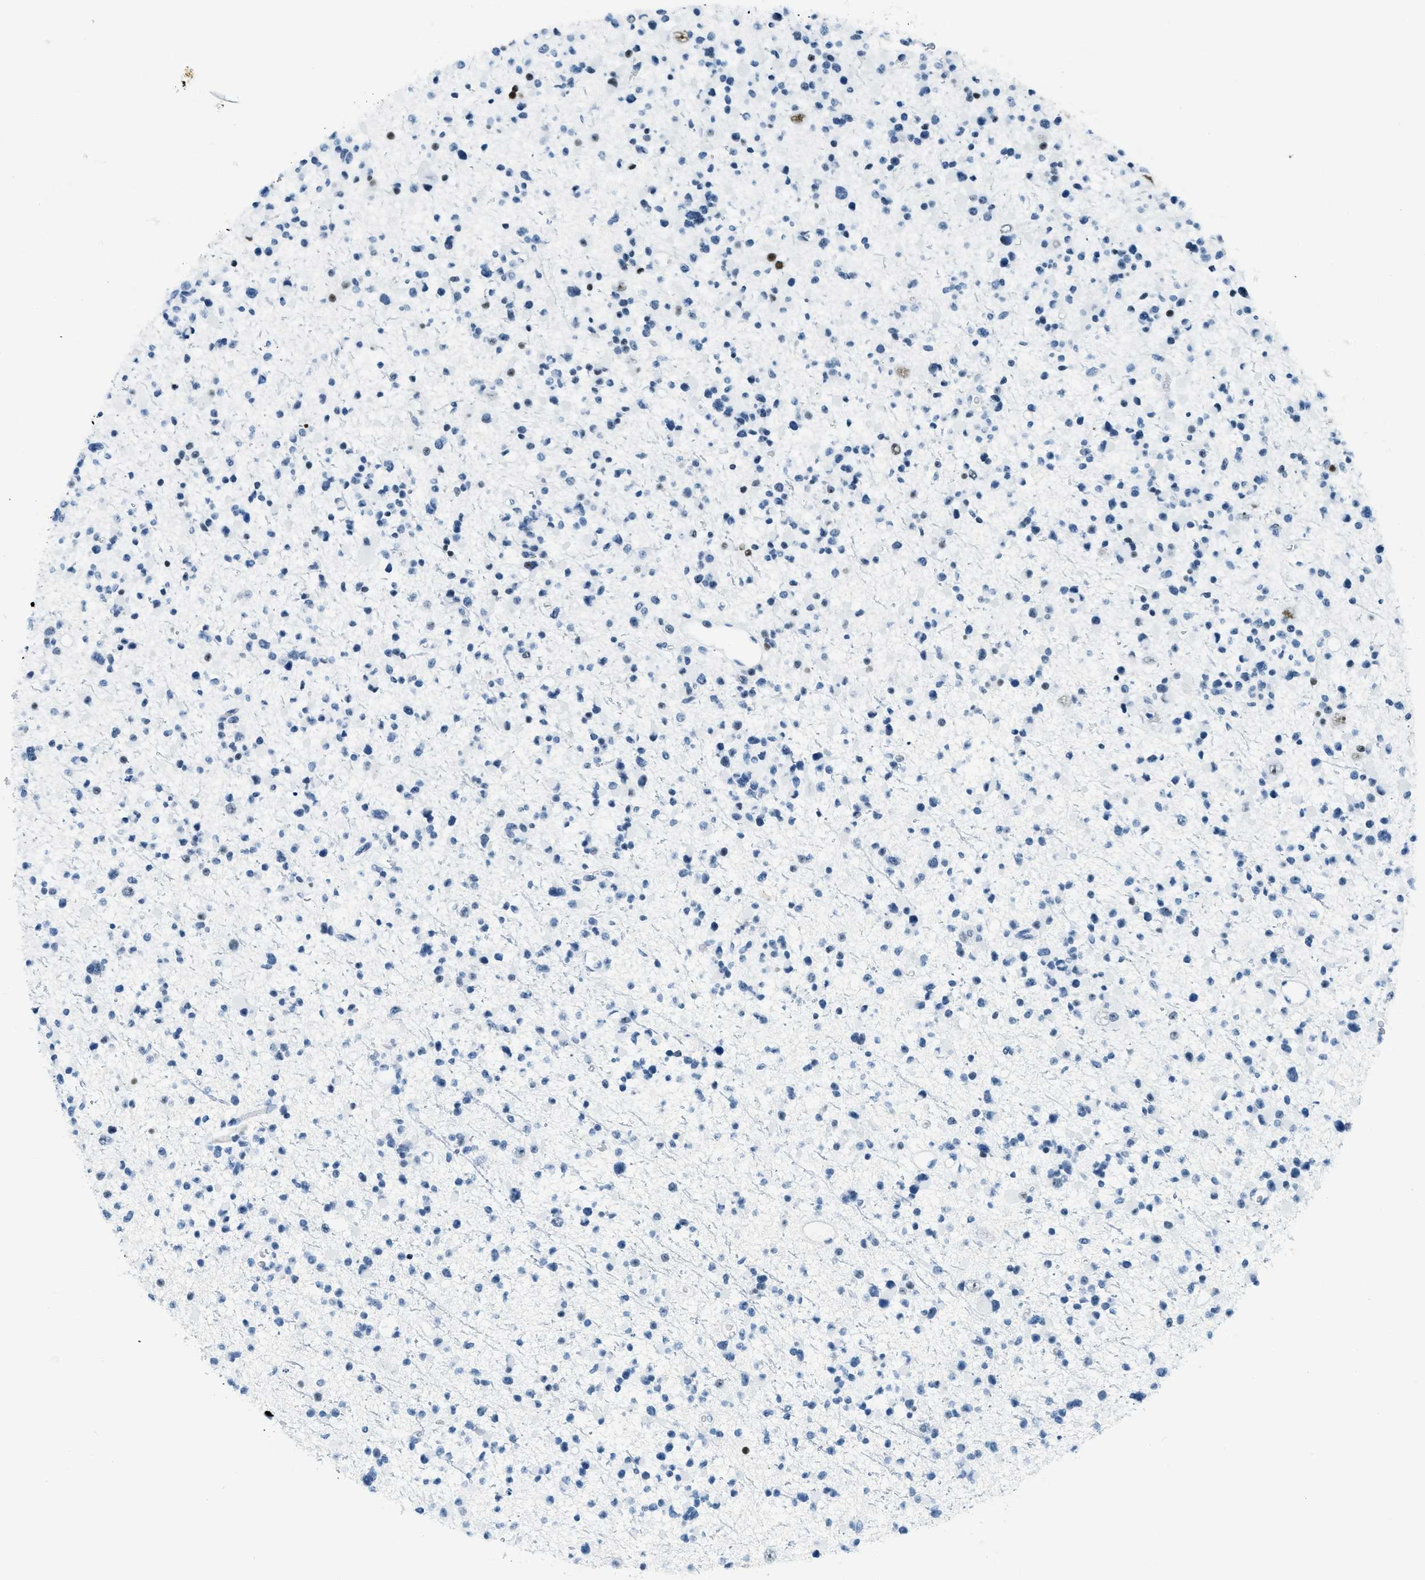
{"staining": {"intensity": "strong", "quantity": "<25%", "location": "nuclear"}, "tissue": "glioma", "cell_type": "Tumor cells", "image_type": "cancer", "snomed": [{"axis": "morphology", "description": "Glioma, malignant, Low grade"}, {"axis": "topography", "description": "Brain"}], "caption": "IHC (DAB (3,3'-diaminobenzidine)) staining of glioma reveals strong nuclear protein positivity in about <25% of tumor cells.", "gene": "PLA2G2A", "patient": {"sex": "female", "age": 22}}